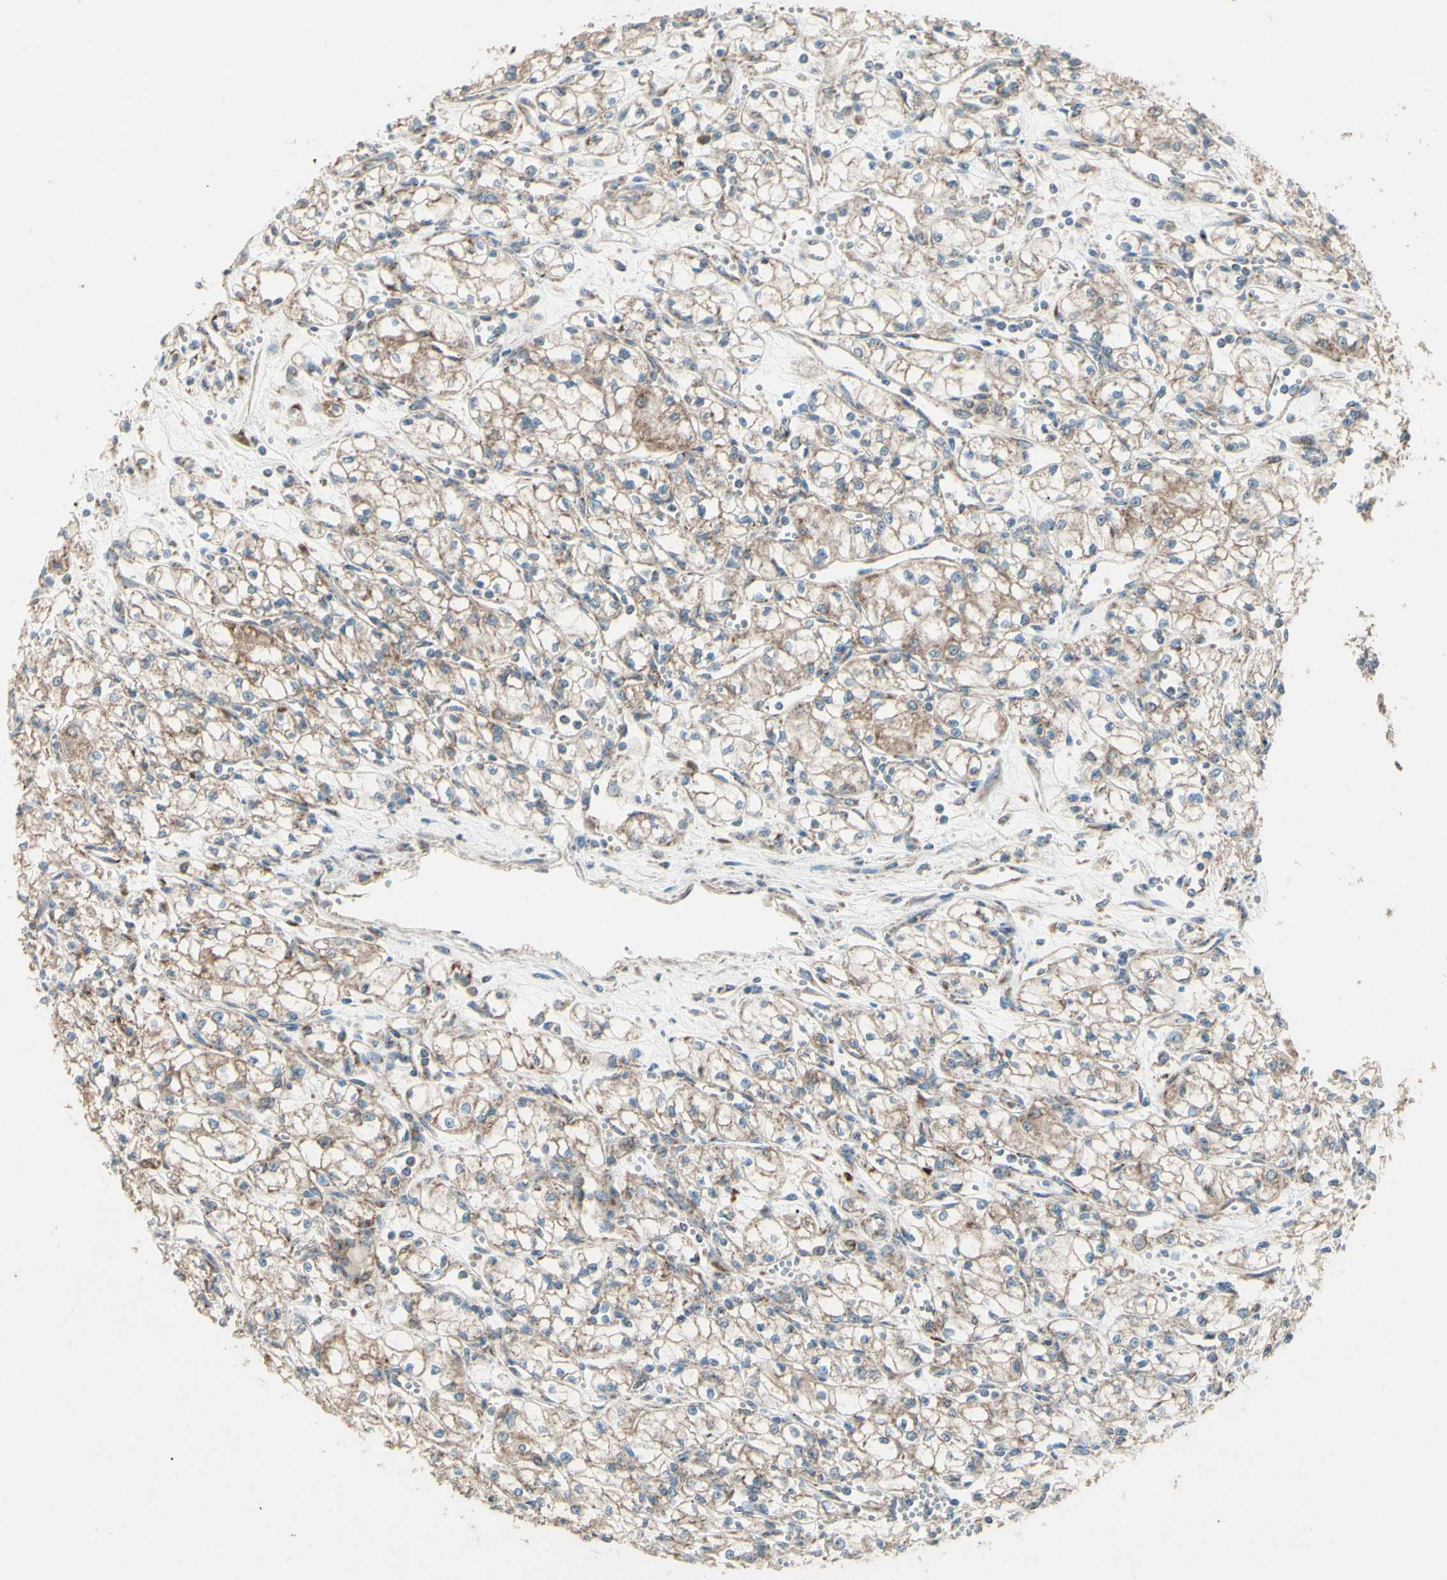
{"staining": {"intensity": "moderate", "quantity": ">75%", "location": "cytoplasmic/membranous"}, "tissue": "renal cancer", "cell_type": "Tumor cells", "image_type": "cancer", "snomed": [{"axis": "morphology", "description": "Normal tissue, NOS"}, {"axis": "morphology", "description": "Adenocarcinoma, NOS"}, {"axis": "topography", "description": "Kidney"}], "caption": "Protein staining of renal adenocarcinoma tissue reveals moderate cytoplasmic/membranous expression in about >75% of tumor cells.", "gene": "RHOT1", "patient": {"sex": "male", "age": 59}}